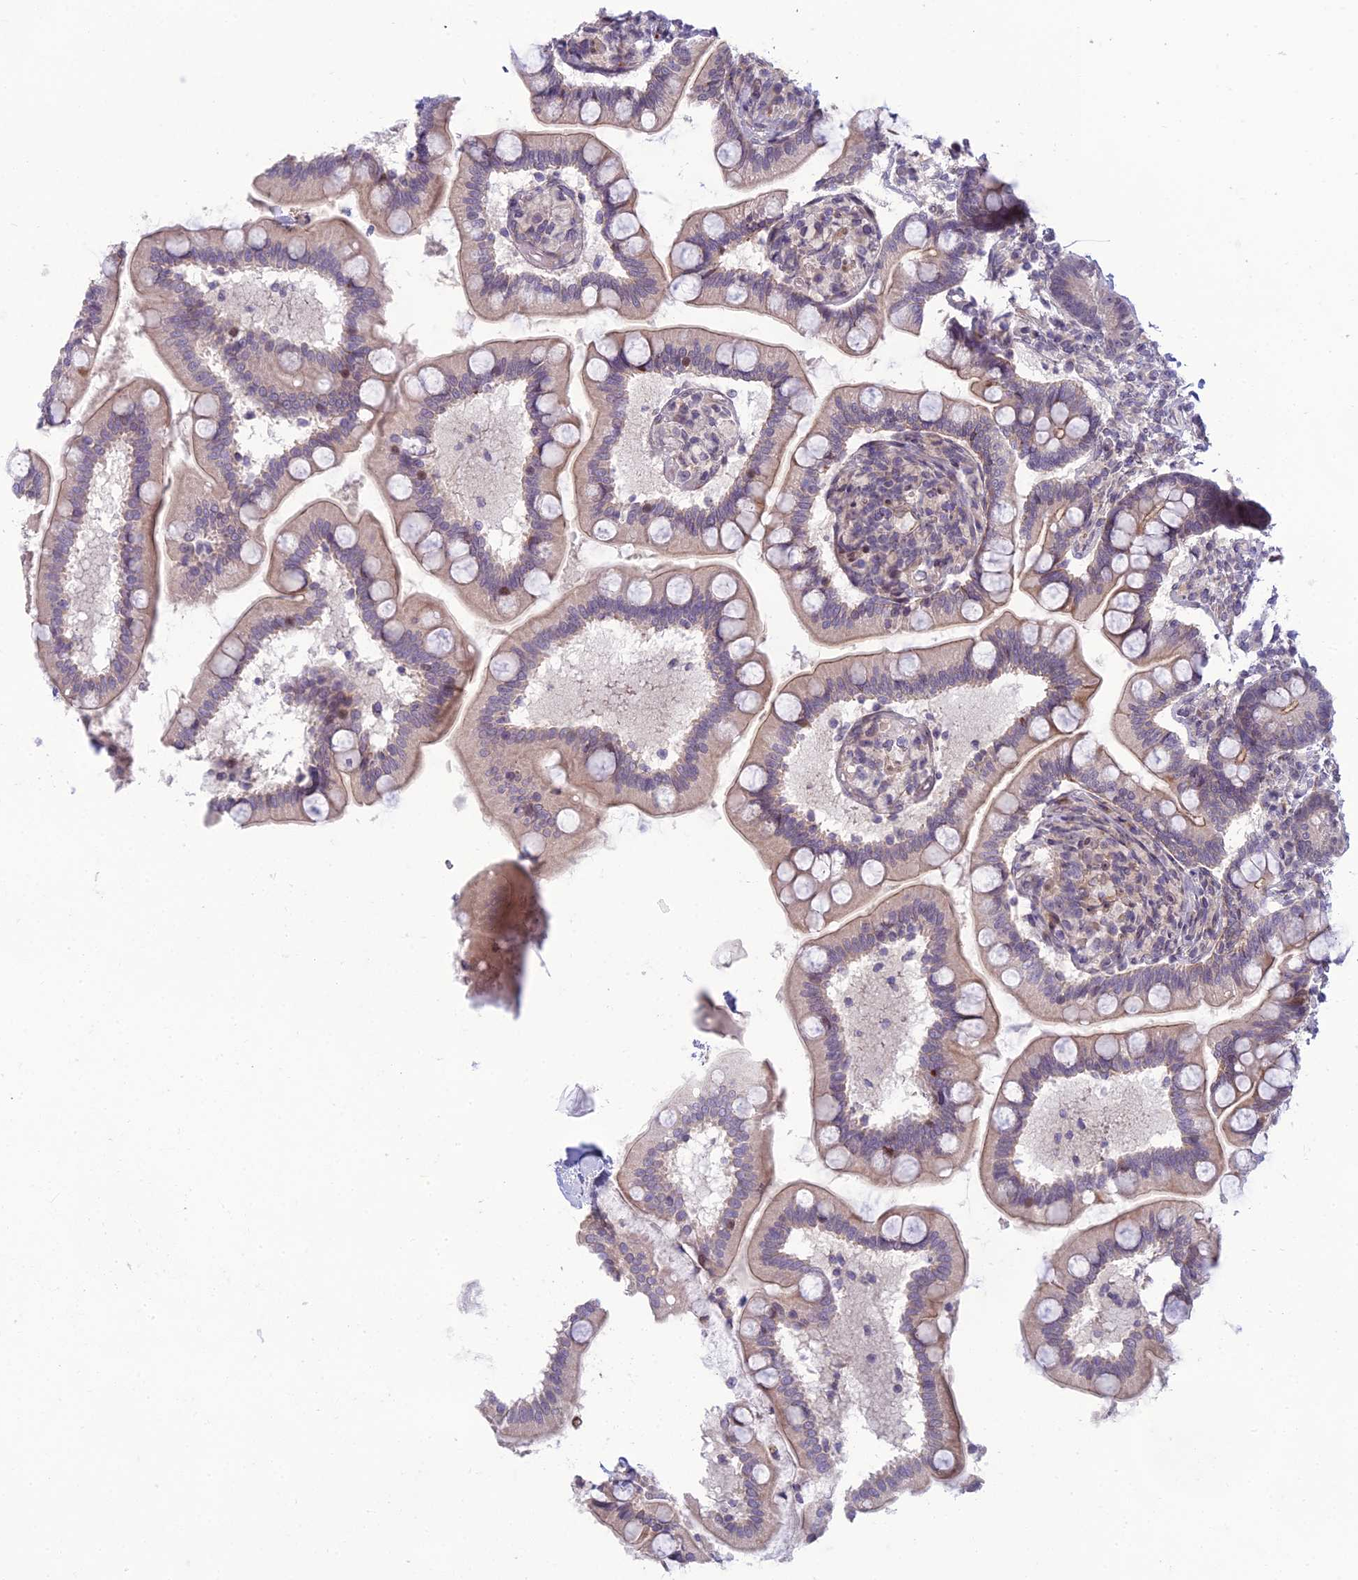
{"staining": {"intensity": "moderate", "quantity": ">75%", "location": "cytoplasmic/membranous"}, "tissue": "small intestine", "cell_type": "Glandular cells", "image_type": "normal", "snomed": [{"axis": "morphology", "description": "Normal tissue, NOS"}, {"axis": "topography", "description": "Small intestine"}], "caption": "IHC image of normal small intestine stained for a protein (brown), which displays medium levels of moderate cytoplasmic/membranous staining in about >75% of glandular cells.", "gene": "DTX2", "patient": {"sex": "female", "age": 64}}